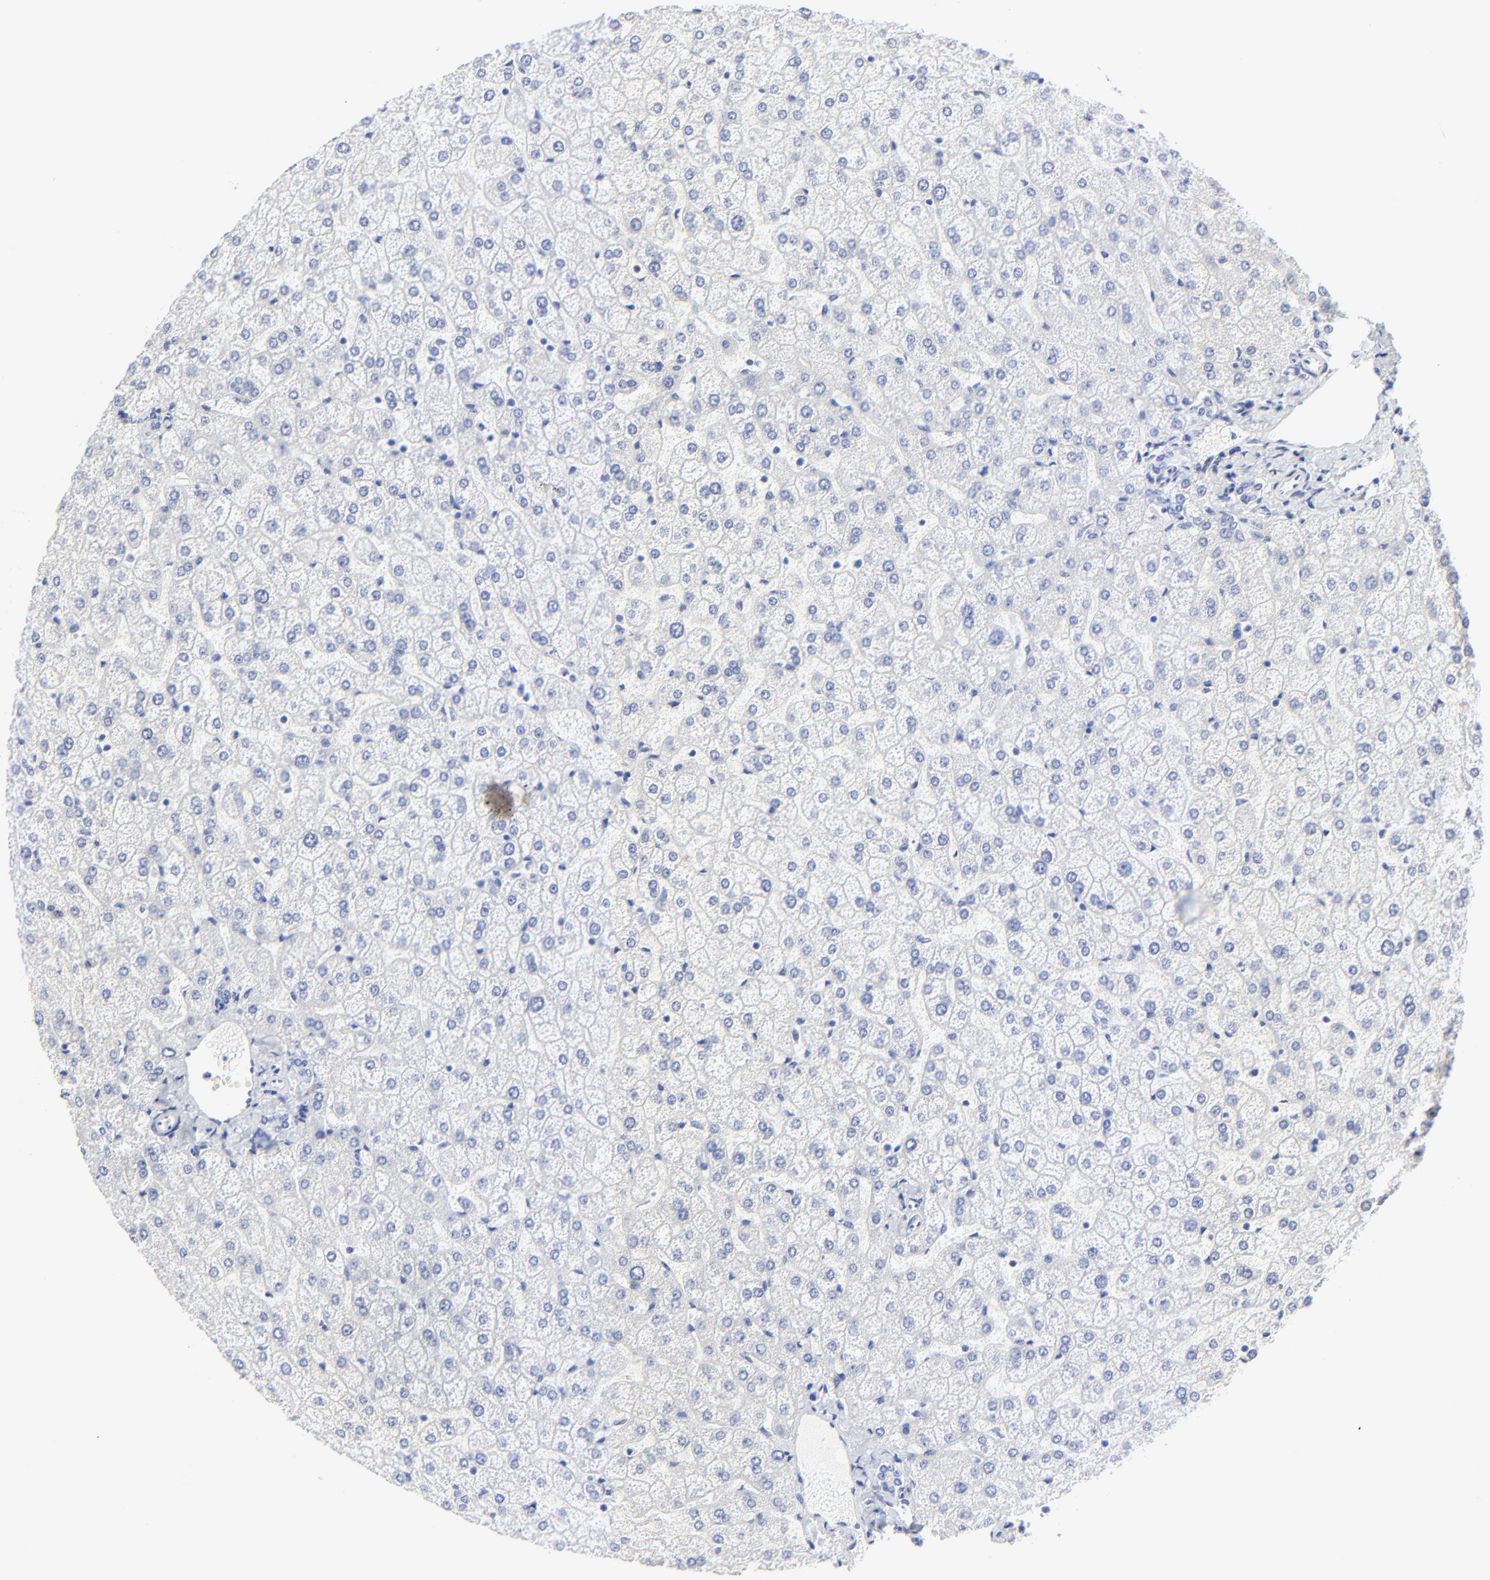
{"staining": {"intensity": "negative", "quantity": "none", "location": "none"}, "tissue": "liver", "cell_type": "Cholangiocytes", "image_type": "normal", "snomed": [{"axis": "morphology", "description": "Normal tissue, NOS"}, {"axis": "topography", "description": "Liver"}], "caption": "High magnification brightfield microscopy of unremarkable liver stained with DAB (3,3'-diaminobenzidine) (brown) and counterstained with hematoxylin (blue): cholangiocytes show no significant positivity.", "gene": "PSD3", "patient": {"sex": "female", "age": 32}}